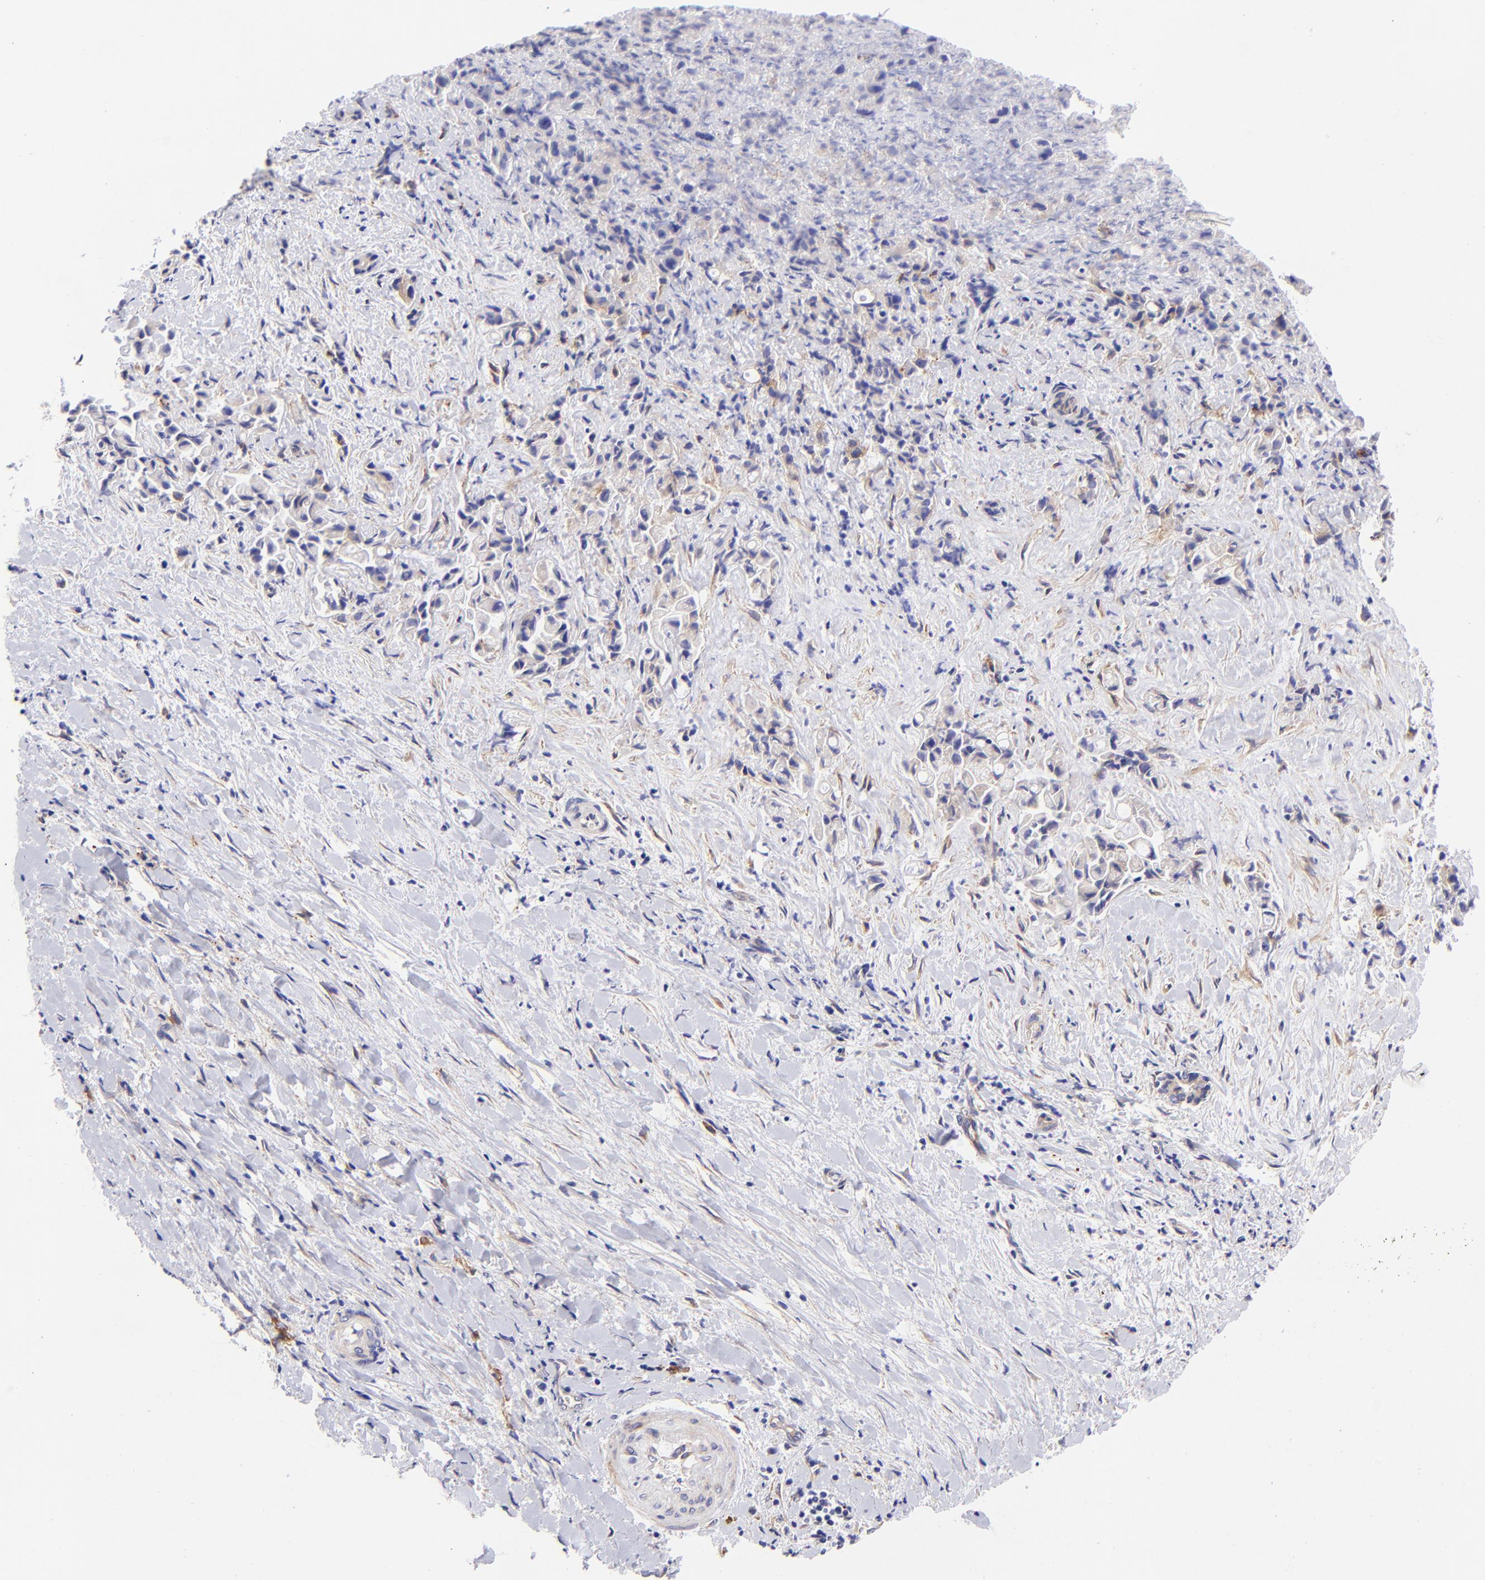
{"staining": {"intensity": "weak", "quantity": "<25%", "location": "cytoplasmic/membranous"}, "tissue": "liver cancer", "cell_type": "Tumor cells", "image_type": "cancer", "snomed": [{"axis": "morphology", "description": "Cholangiocarcinoma"}, {"axis": "topography", "description": "Liver"}], "caption": "IHC image of neoplastic tissue: liver cancer (cholangiocarcinoma) stained with DAB (3,3'-diaminobenzidine) shows no significant protein expression in tumor cells. (Stains: DAB (3,3'-diaminobenzidine) IHC with hematoxylin counter stain, Microscopy: brightfield microscopy at high magnification).", "gene": "PPFIBP1", "patient": {"sex": "male", "age": 57}}